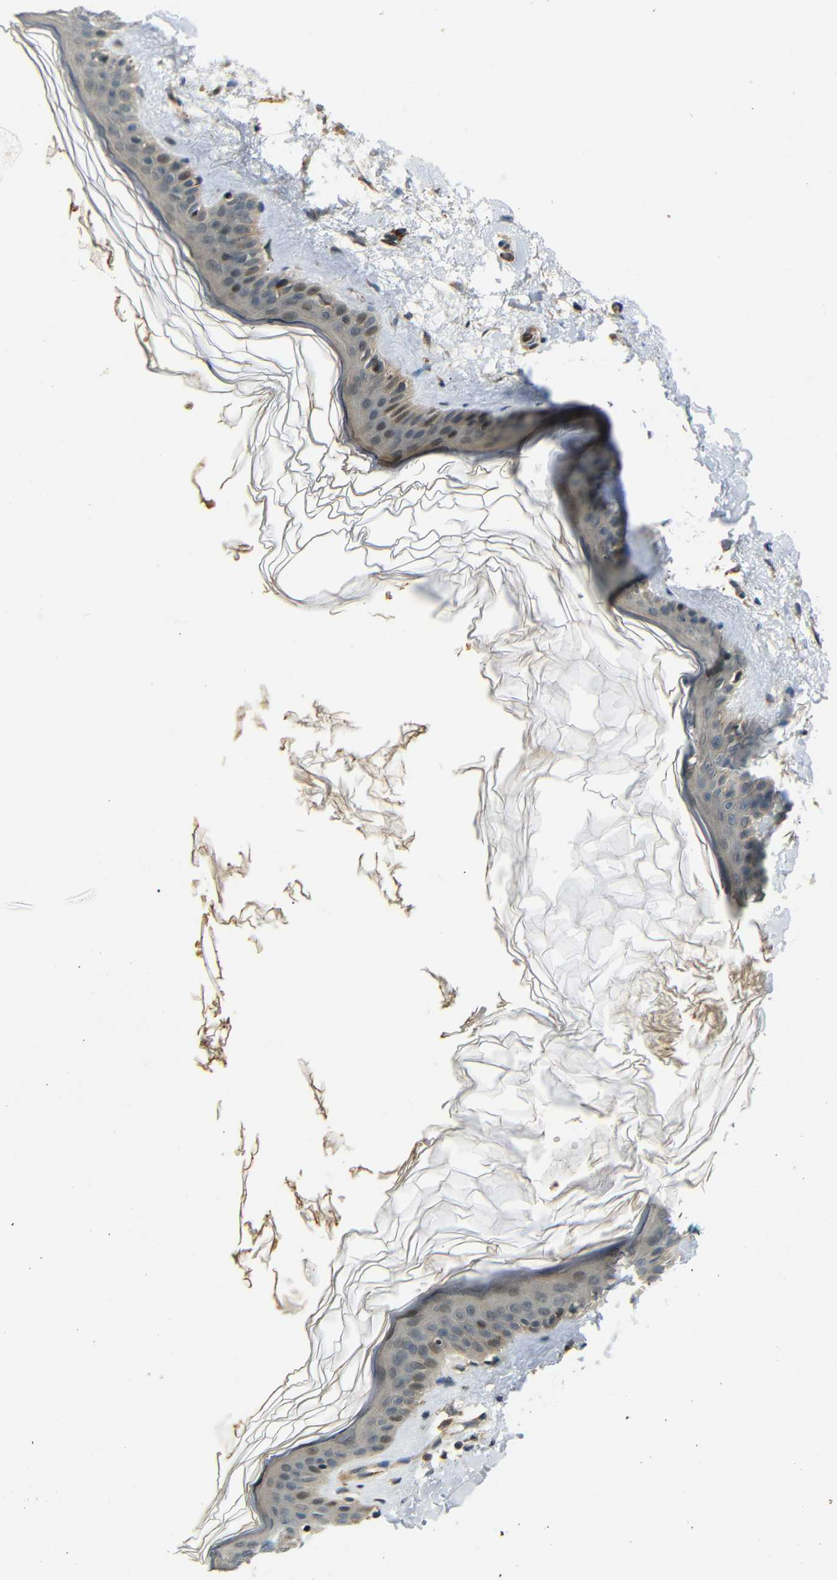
{"staining": {"intensity": "moderate", "quantity": ">75%", "location": "cytoplasmic/membranous"}, "tissue": "skin", "cell_type": "Fibroblasts", "image_type": "normal", "snomed": [{"axis": "morphology", "description": "Normal tissue, NOS"}, {"axis": "topography", "description": "Skin"}], "caption": "Immunohistochemistry micrograph of unremarkable skin: skin stained using immunohistochemistry demonstrates medium levels of moderate protein expression localized specifically in the cytoplasmic/membranous of fibroblasts, appearing as a cytoplasmic/membranous brown color.", "gene": "ATP7A", "patient": {"sex": "female", "age": 41}}